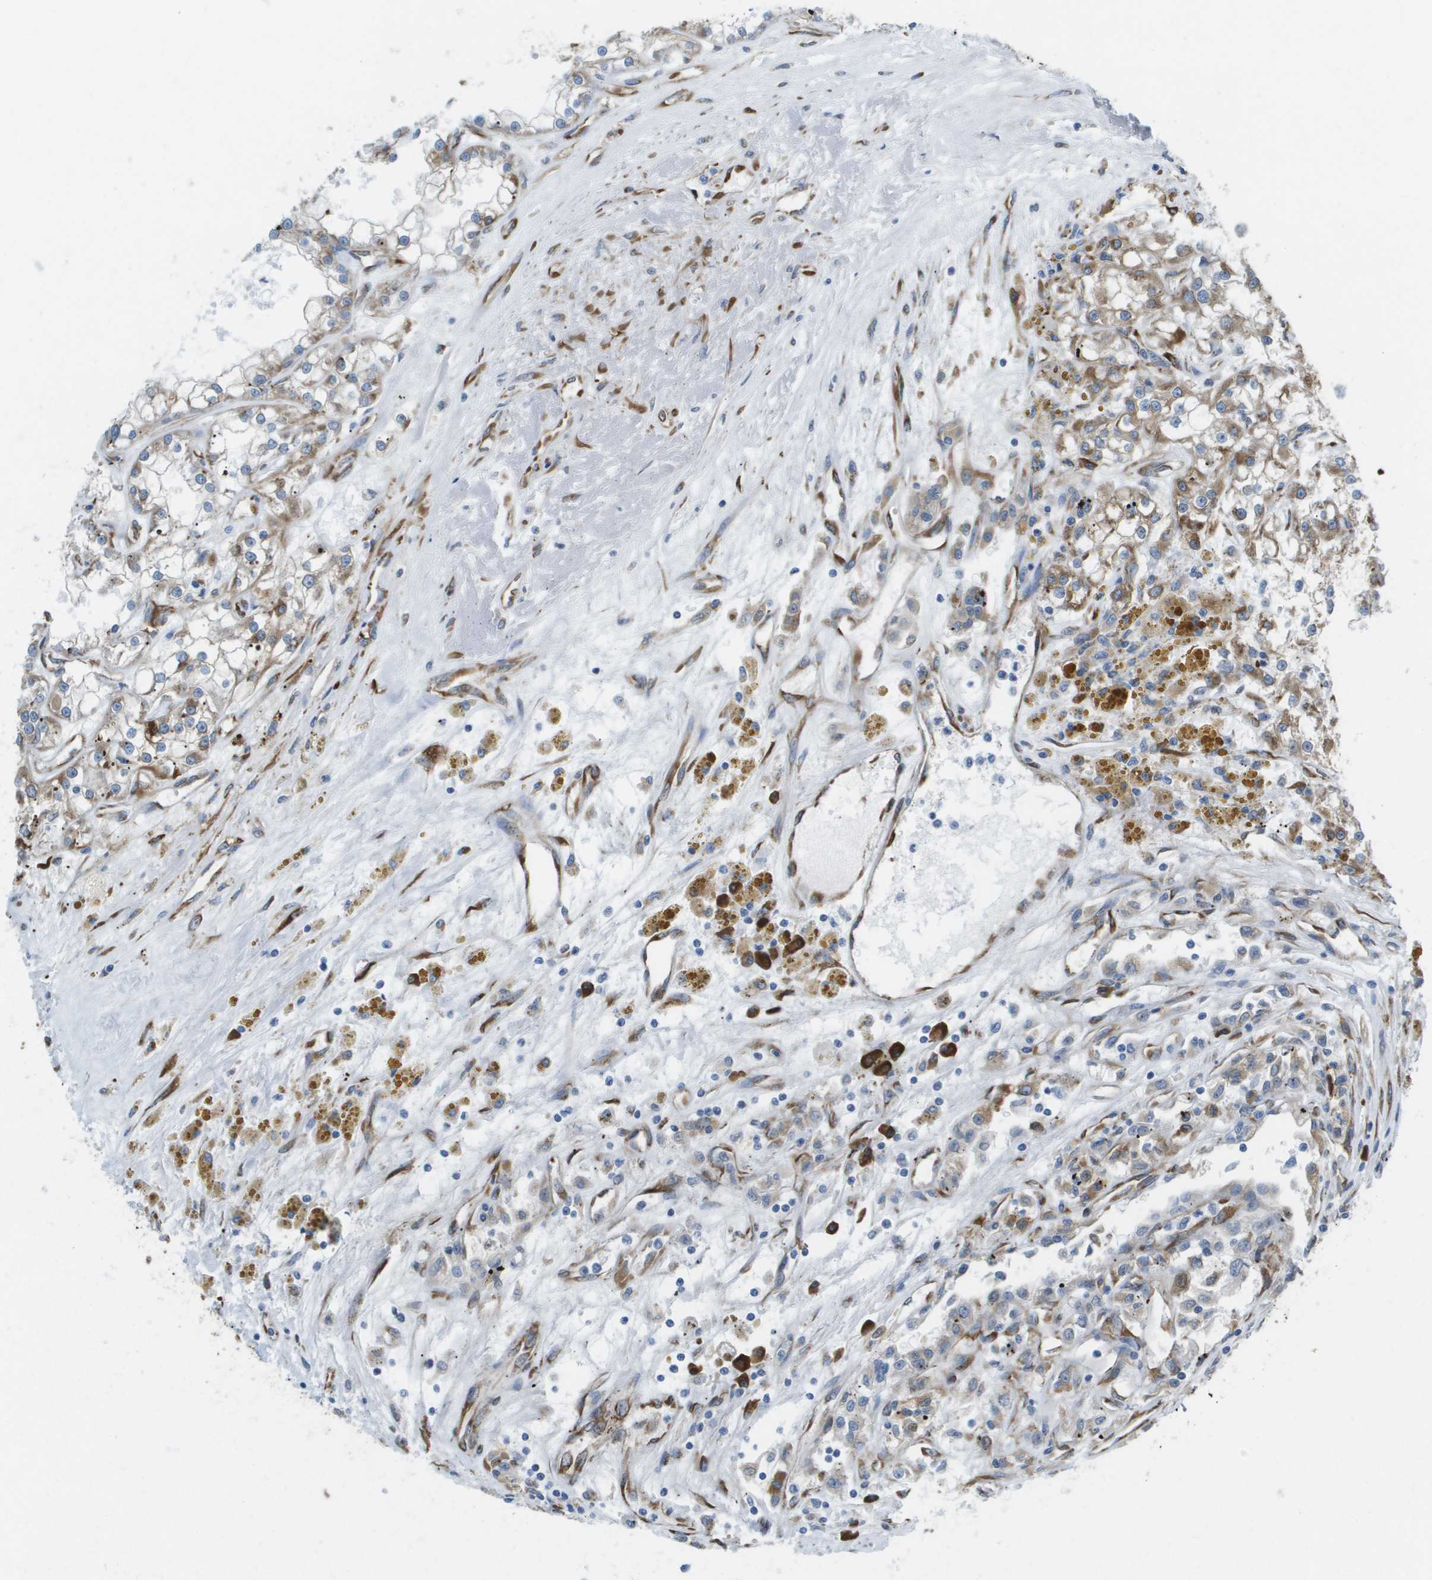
{"staining": {"intensity": "weak", "quantity": "25%-75%", "location": "cytoplasmic/membranous"}, "tissue": "renal cancer", "cell_type": "Tumor cells", "image_type": "cancer", "snomed": [{"axis": "morphology", "description": "Adenocarcinoma, NOS"}, {"axis": "topography", "description": "Kidney"}], "caption": "A photomicrograph of adenocarcinoma (renal) stained for a protein exhibits weak cytoplasmic/membranous brown staining in tumor cells. The protein is stained brown, and the nuclei are stained in blue (DAB IHC with brightfield microscopy, high magnification).", "gene": "ST3GAL2", "patient": {"sex": "female", "age": 52}}